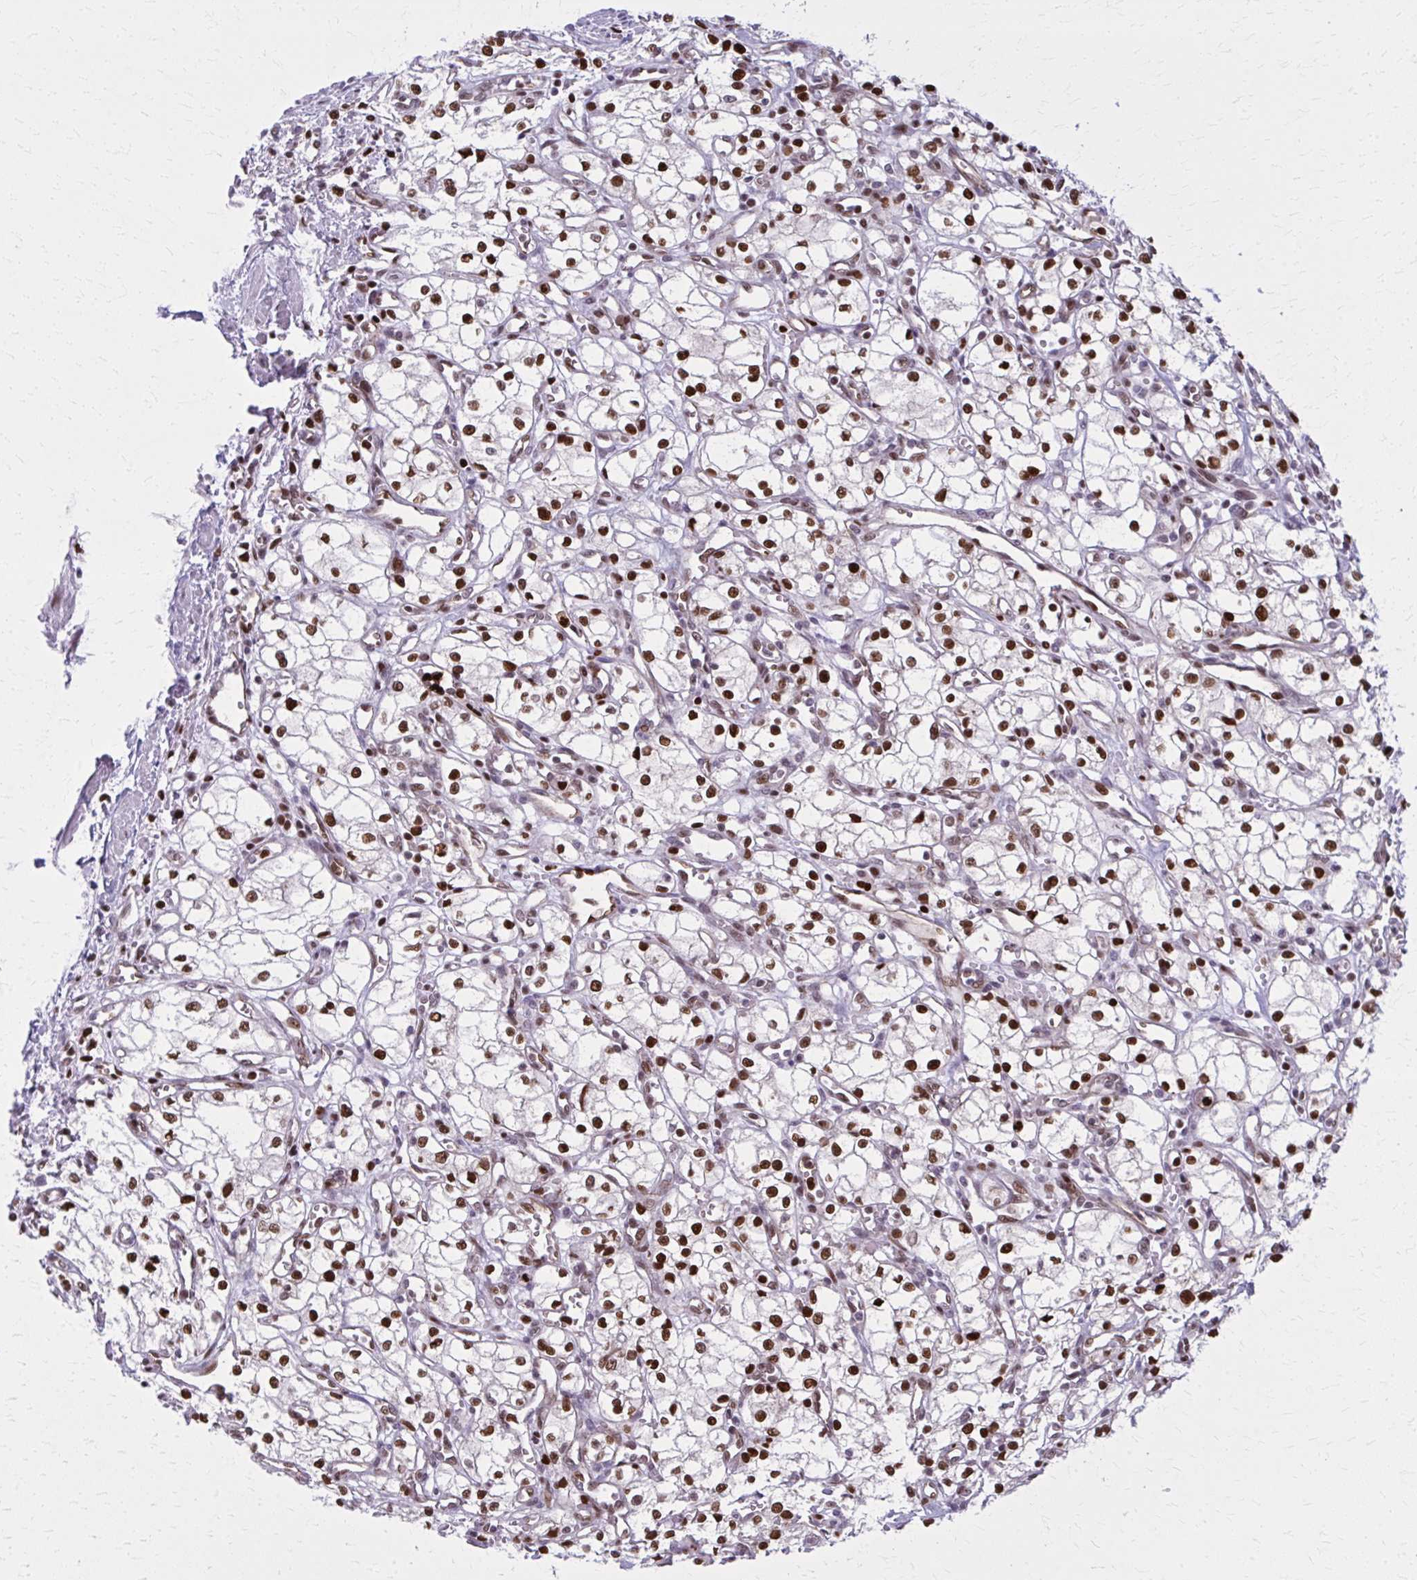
{"staining": {"intensity": "moderate", "quantity": ">75%", "location": "nuclear"}, "tissue": "renal cancer", "cell_type": "Tumor cells", "image_type": "cancer", "snomed": [{"axis": "morphology", "description": "Adenocarcinoma, NOS"}, {"axis": "topography", "description": "Kidney"}], "caption": "Renal cancer (adenocarcinoma) stained for a protein displays moderate nuclear positivity in tumor cells.", "gene": "ZNF559", "patient": {"sex": "male", "age": 59}}